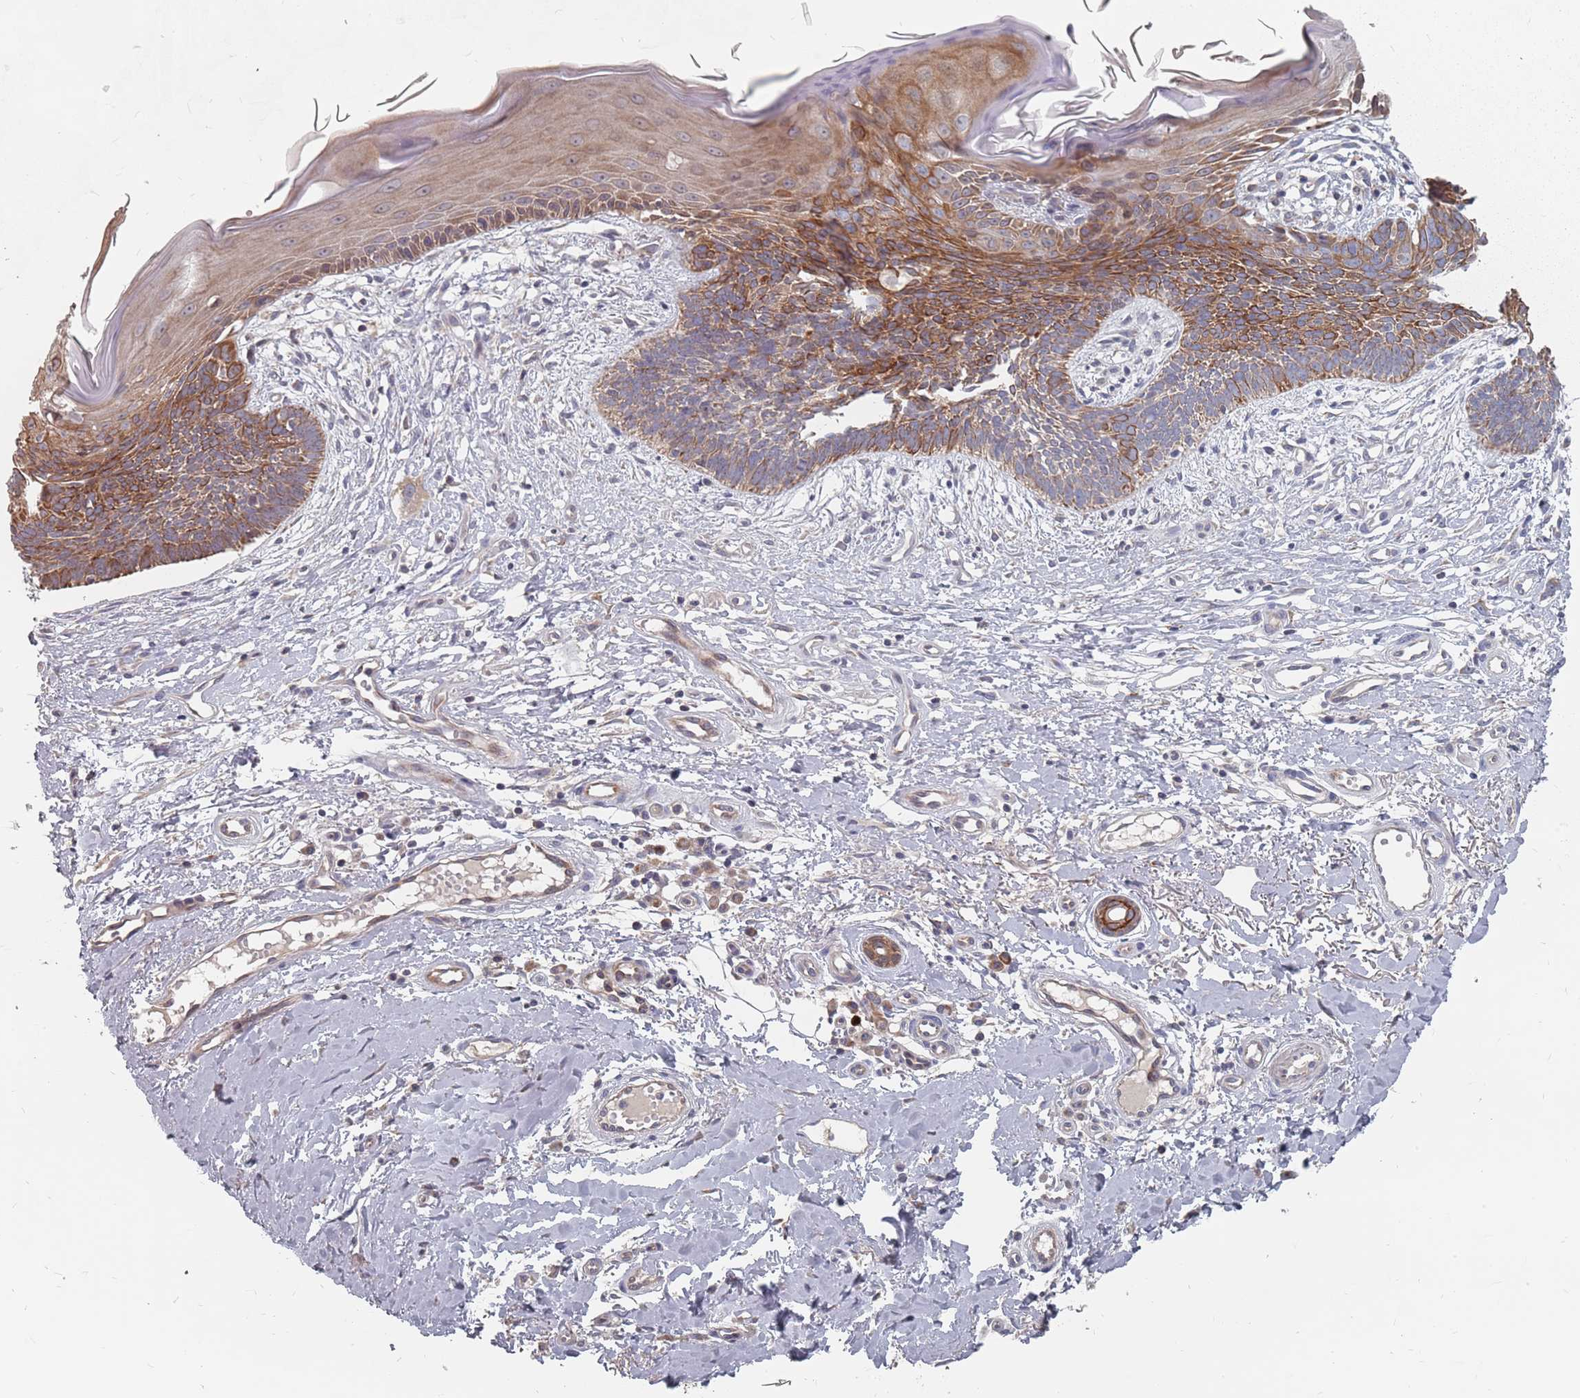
{"staining": {"intensity": "moderate", "quantity": "25%-75%", "location": "cytoplasmic/membranous"}, "tissue": "skin cancer", "cell_type": "Tumor cells", "image_type": "cancer", "snomed": [{"axis": "morphology", "description": "Basal cell carcinoma"}, {"axis": "topography", "description": "Skin"}], "caption": "Skin cancer (basal cell carcinoma) was stained to show a protein in brown. There is medium levels of moderate cytoplasmic/membranous staining in about 25%-75% of tumor cells.", "gene": "ADAL", "patient": {"sex": "male", "age": 78}}